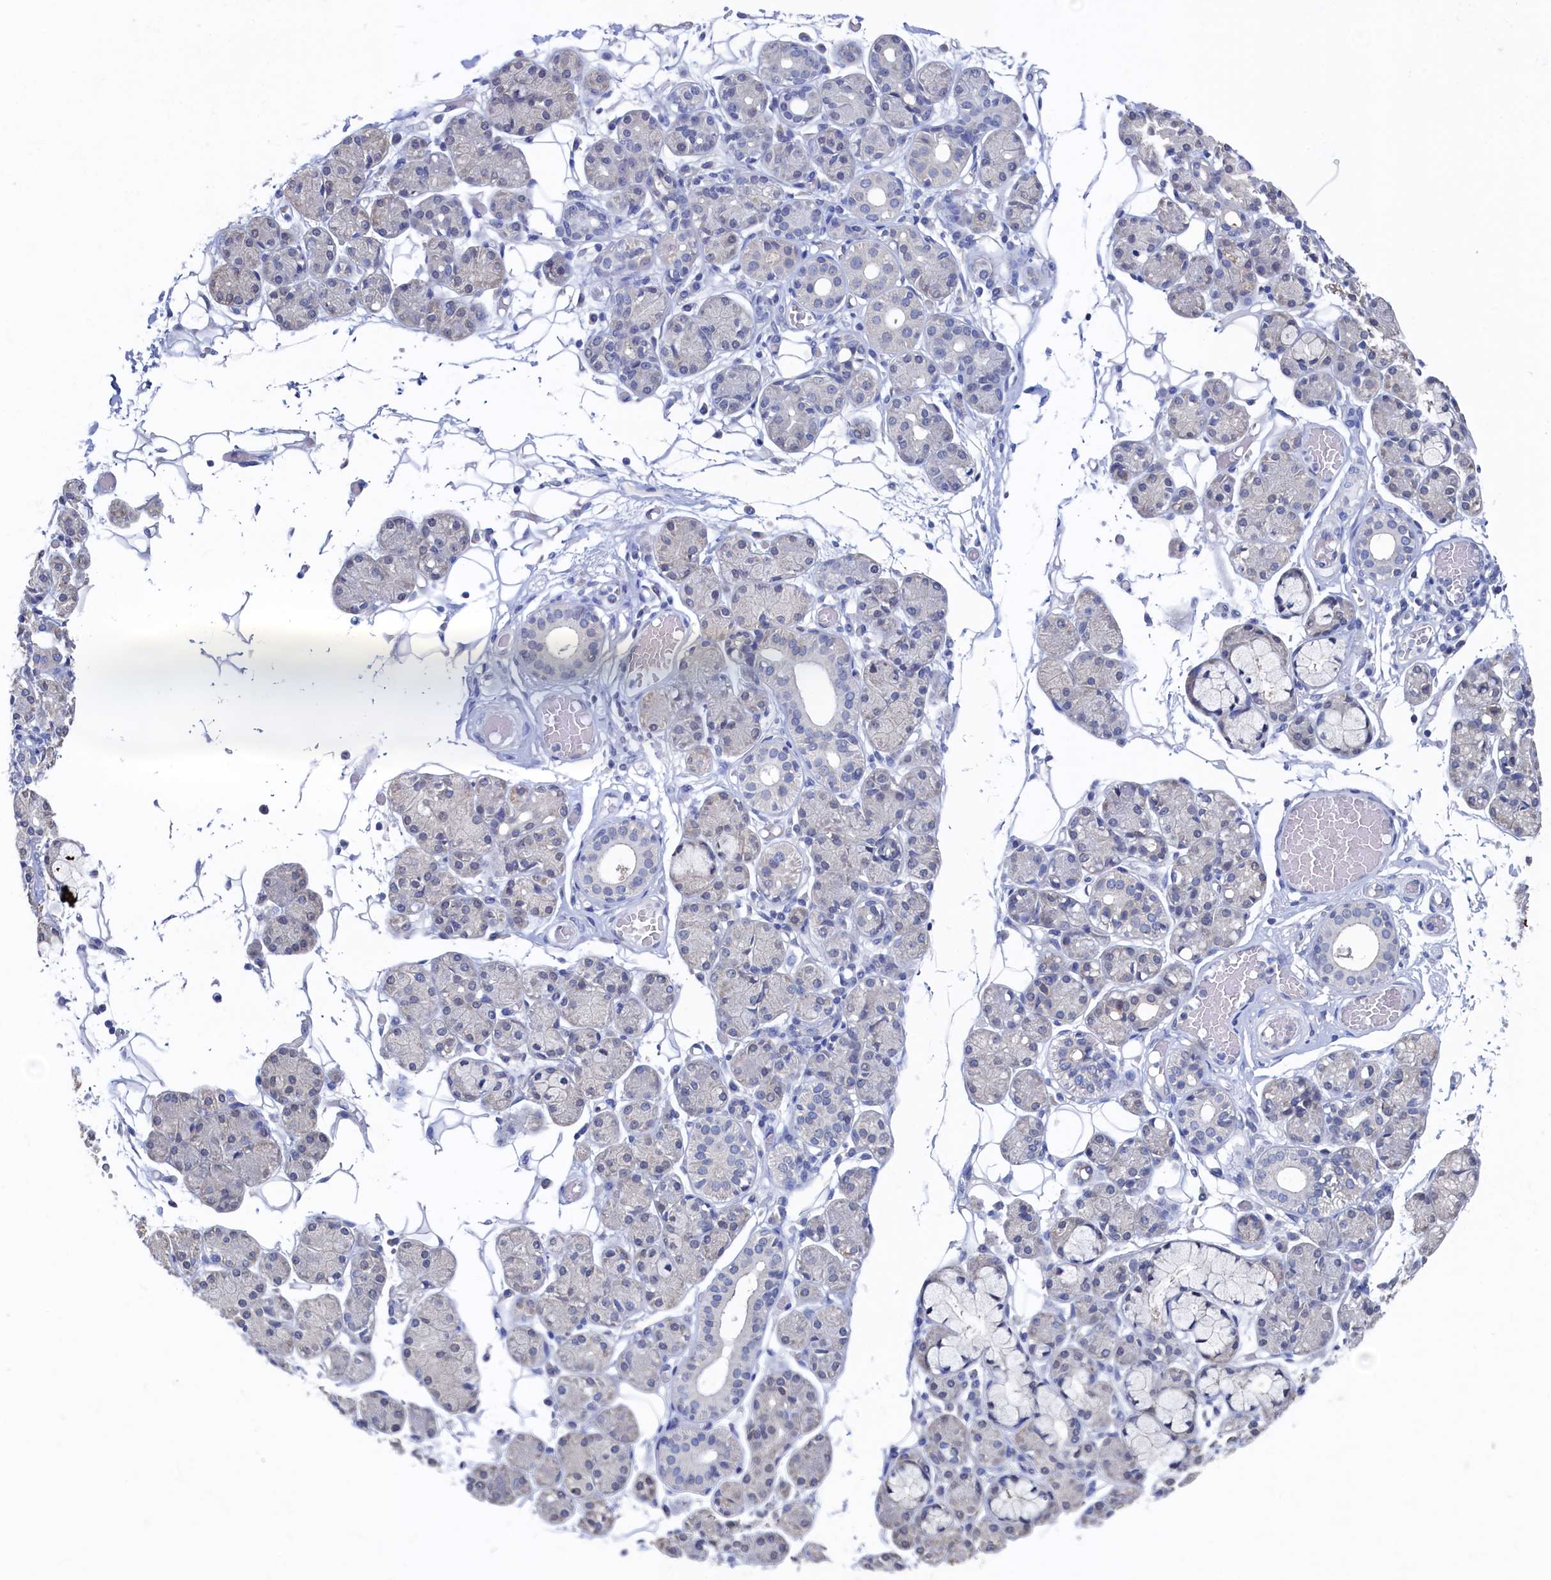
{"staining": {"intensity": "negative", "quantity": "none", "location": "none"}, "tissue": "salivary gland", "cell_type": "Glandular cells", "image_type": "normal", "snomed": [{"axis": "morphology", "description": "Normal tissue, NOS"}, {"axis": "topography", "description": "Salivary gland"}], "caption": "High power microscopy photomicrograph of an immunohistochemistry (IHC) histopathology image of benign salivary gland, revealing no significant positivity in glandular cells.", "gene": "C11orf54", "patient": {"sex": "male", "age": 63}}